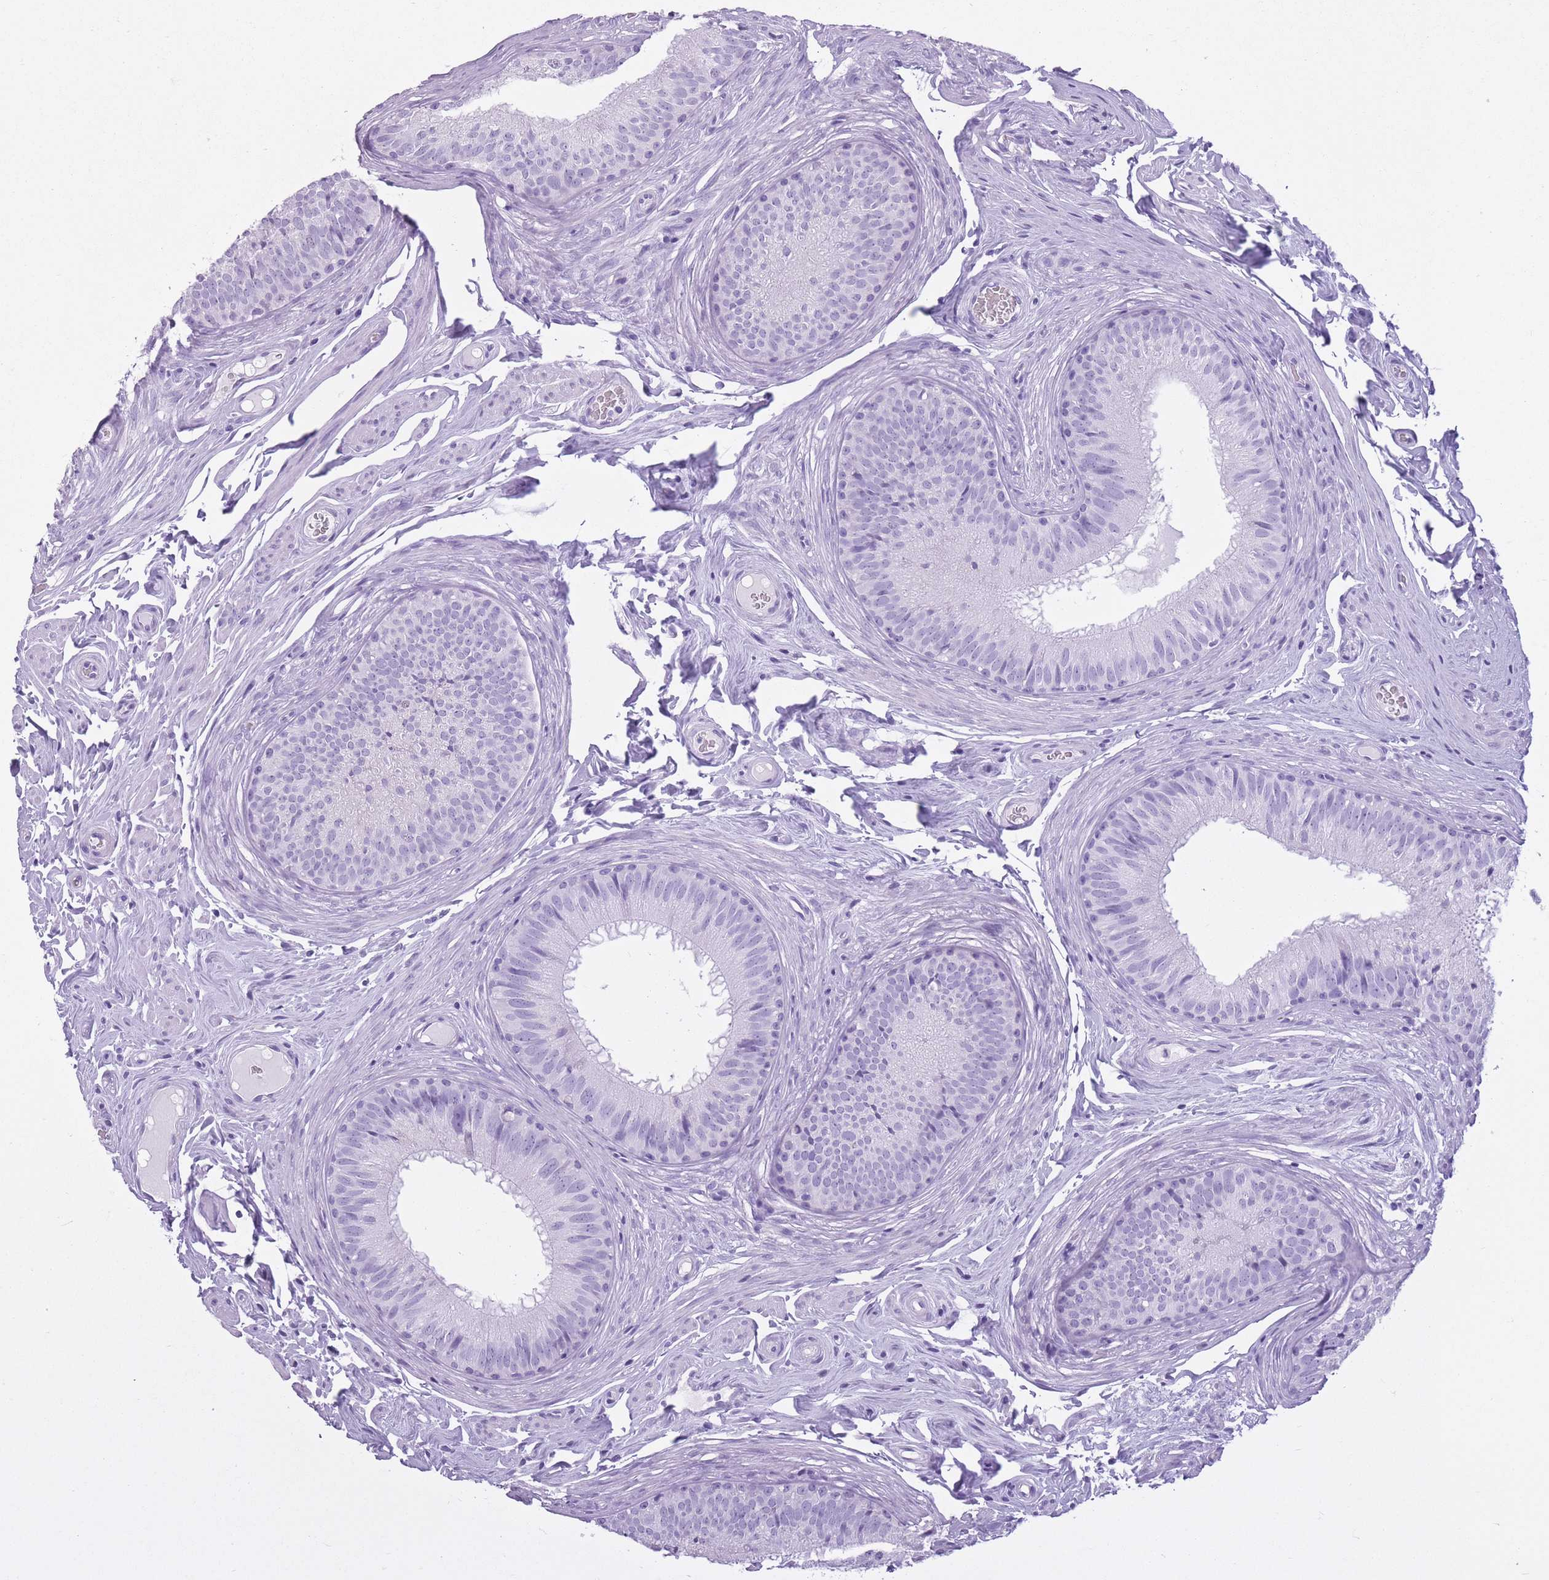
{"staining": {"intensity": "negative", "quantity": "none", "location": "none"}, "tissue": "epididymis", "cell_type": "Glandular cells", "image_type": "normal", "snomed": [{"axis": "morphology", "description": "Normal tissue, NOS"}, {"axis": "topography", "description": "Epididymis, spermatic cord, NOS"}], "caption": "Immunohistochemistry (IHC) histopathology image of unremarkable epididymis: human epididymis stained with DAB (3,3'-diaminobenzidine) shows no significant protein positivity in glandular cells.", "gene": "OR7C1", "patient": {"sex": "male", "age": 25}}